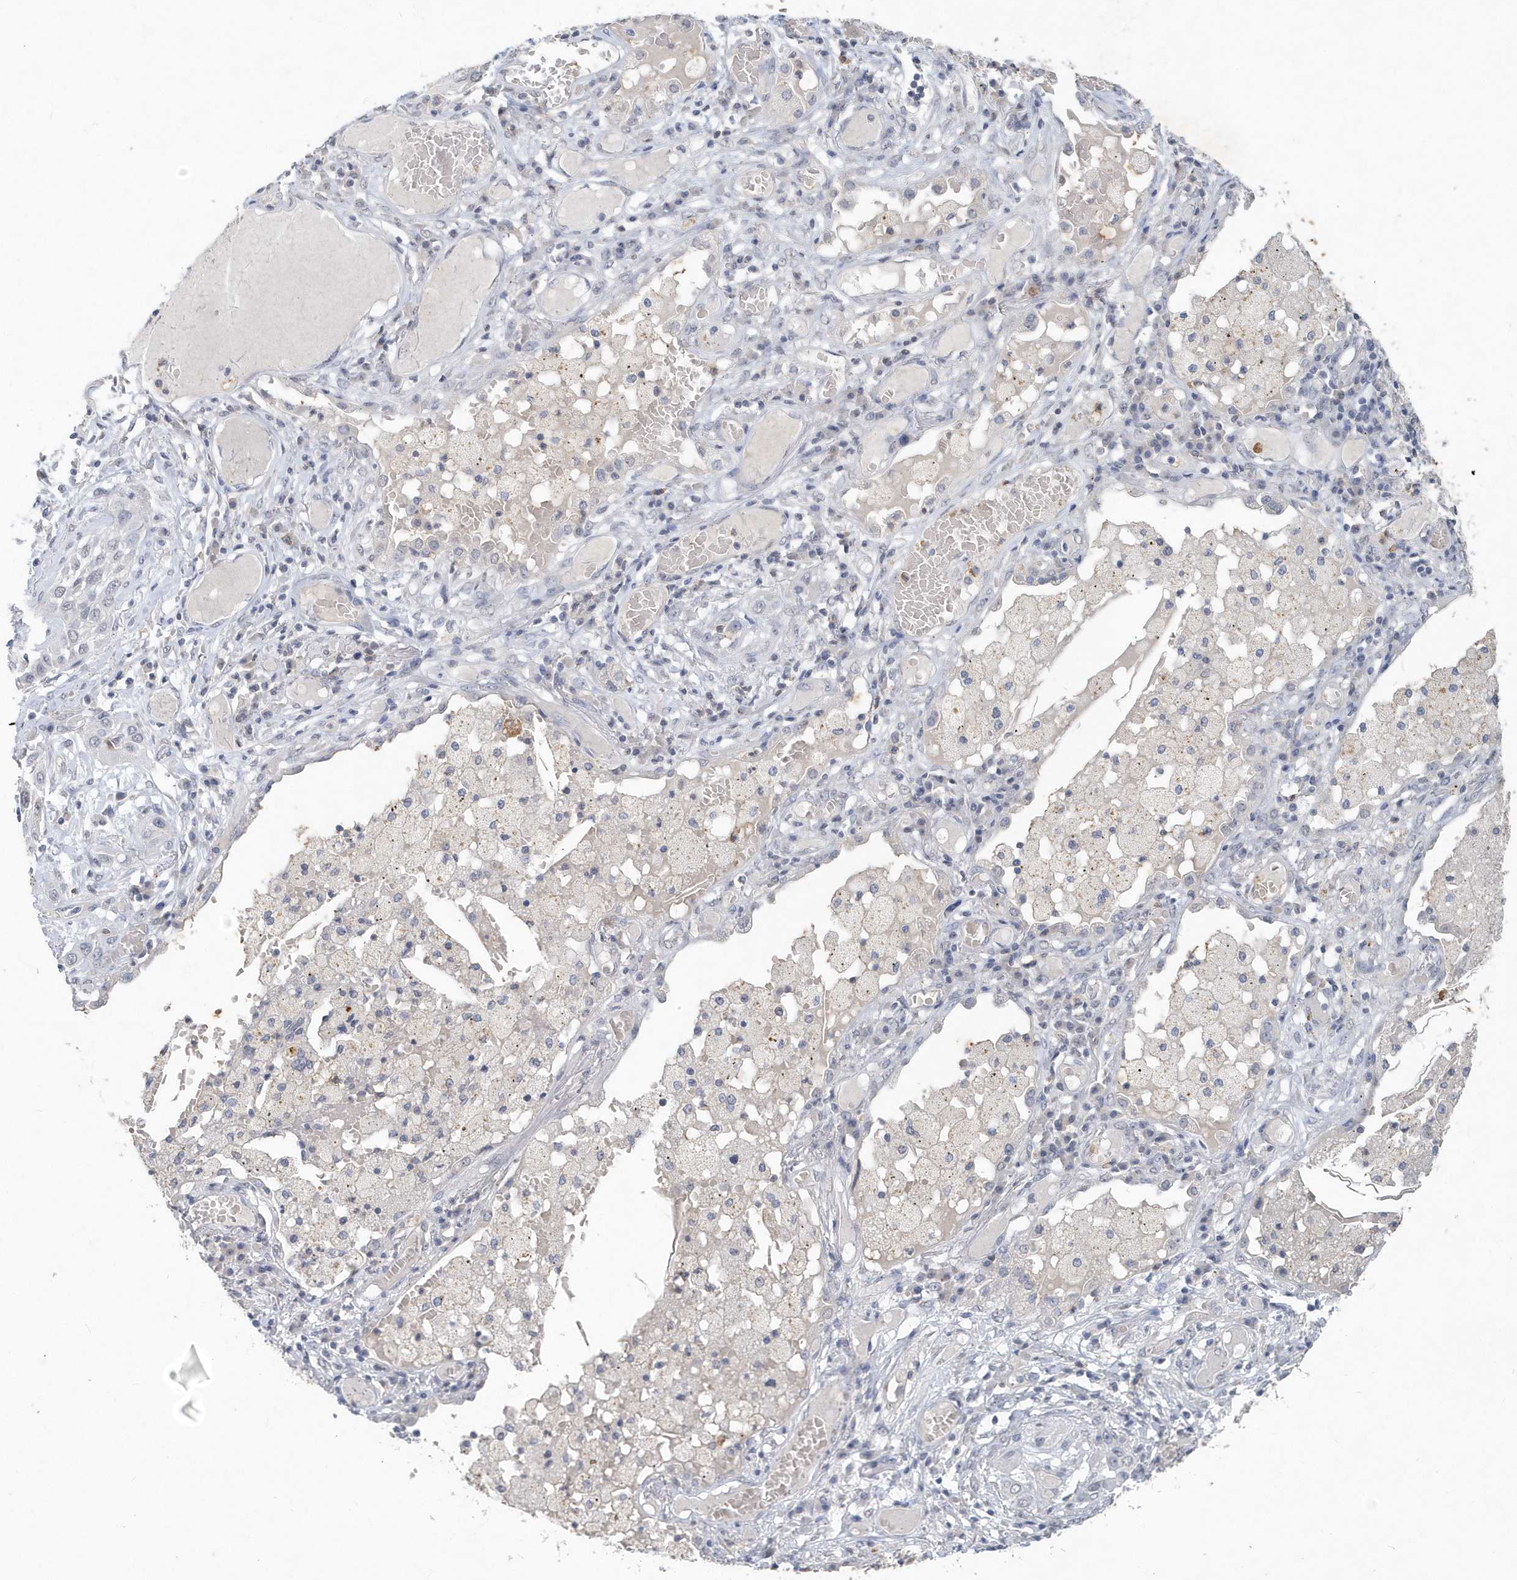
{"staining": {"intensity": "negative", "quantity": "none", "location": "none"}, "tissue": "lung cancer", "cell_type": "Tumor cells", "image_type": "cancer", "snomed": [{"axis": "morphology", "description": "Squamous cell carcinoma, NOS"}, {"axis": "topography", "description": "Lung"}], "caption": "This is a histopathology image of immunohistochemistry staining of lung squamous cell carcinoma, which shows no expression in tumor cells.", "gene": "PDCD1", "patient": {"sex": "male", "age": 71}}